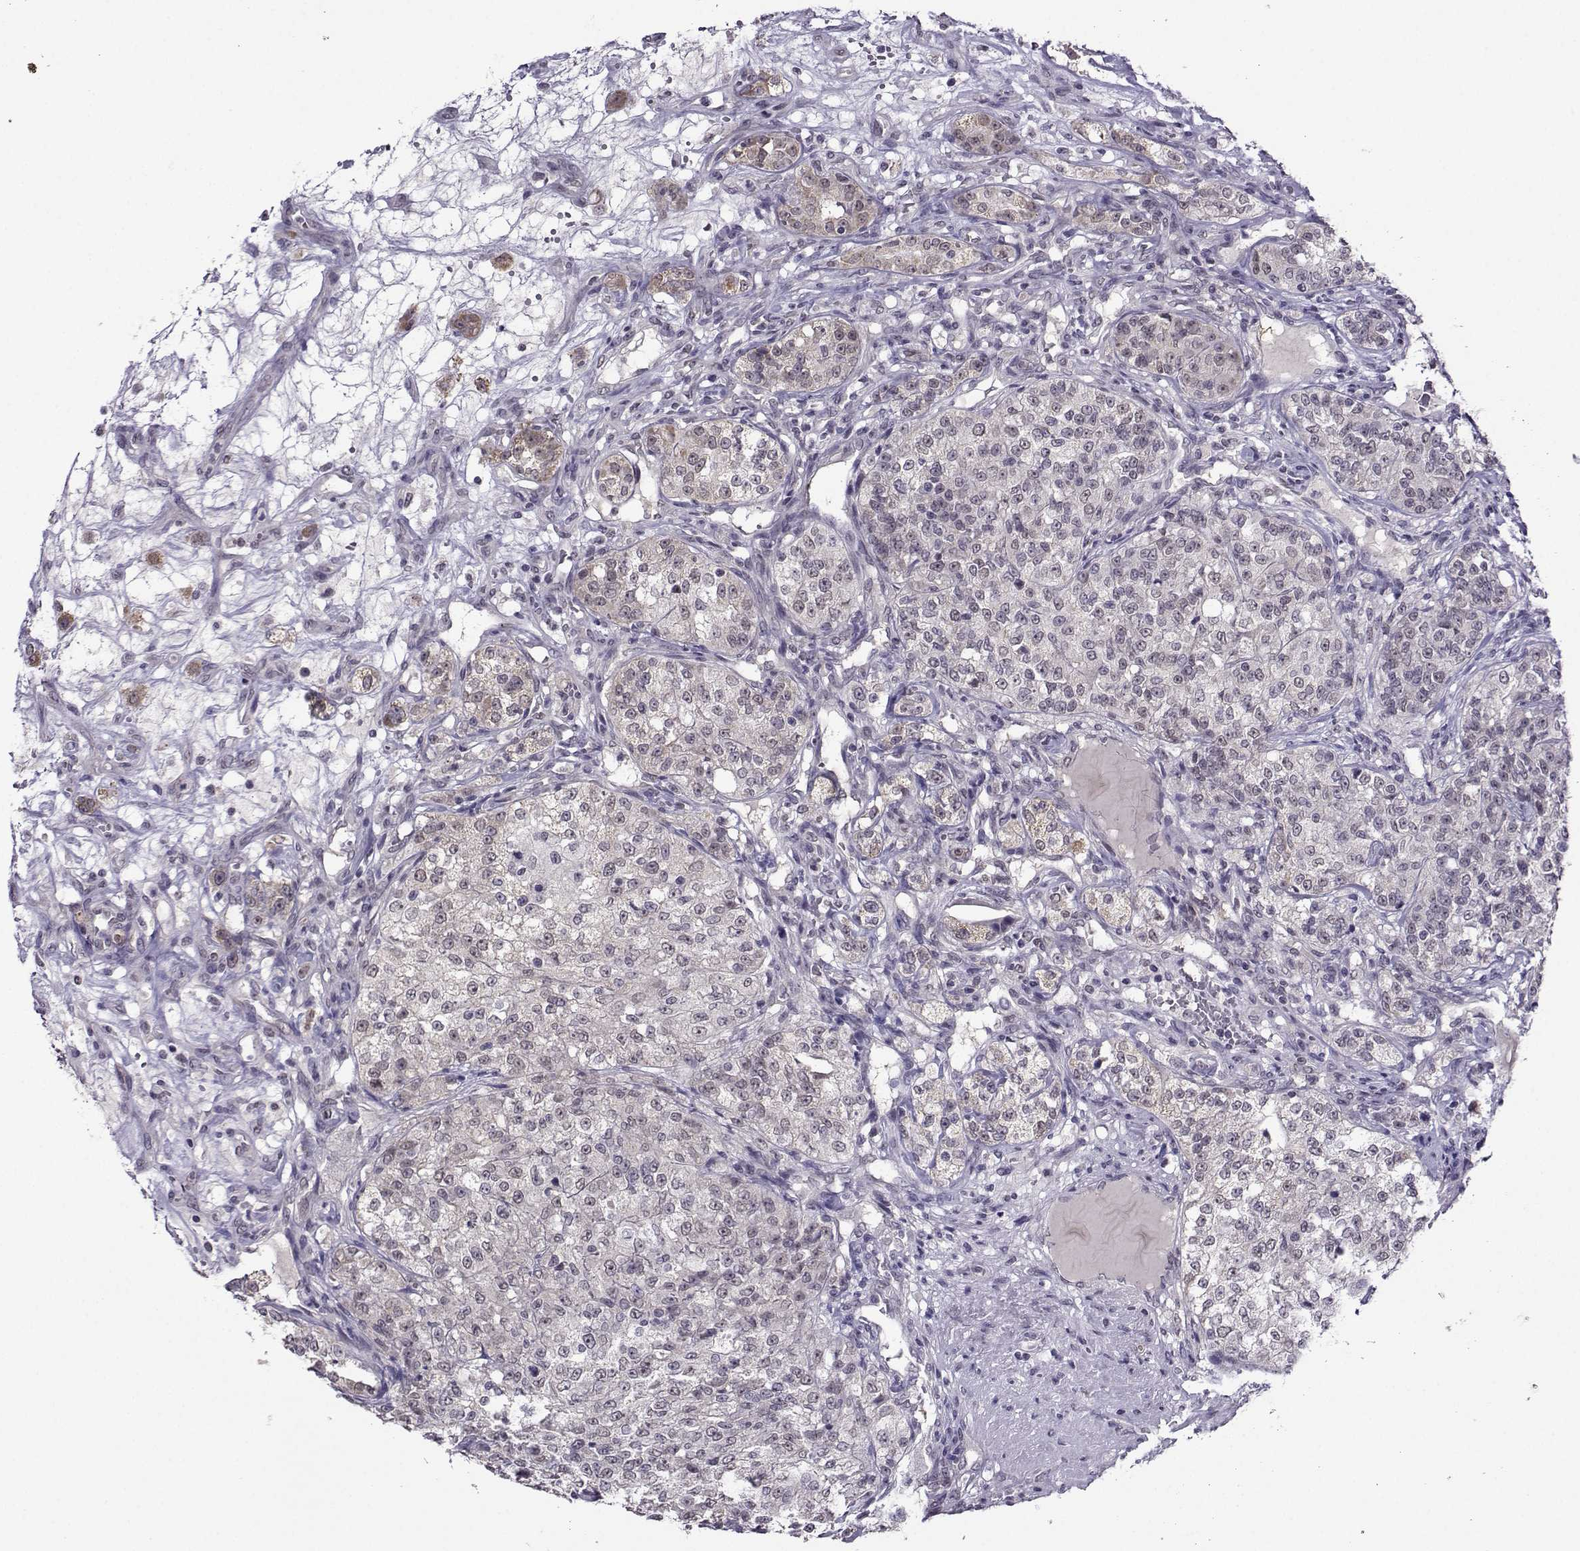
{"staining": {"intensity": "weak", "quantity": "<25%", "location": "cytoplasmic/membranous"}, "tissue": "renal cancer", "cell_type": "Tumor cells", "image_type": "cancer", "snomed": [{"axis": "morphology", "description": "Adenocarcinoma, NOS"}, {"axis": "topography", "description": "Kidney"}], "caption": "A micrograph of human renal adenocarcinoma is negative for staining in tumor cells.", "gene": "DDX20", "patient": {"sex": "female", "age": 63}}